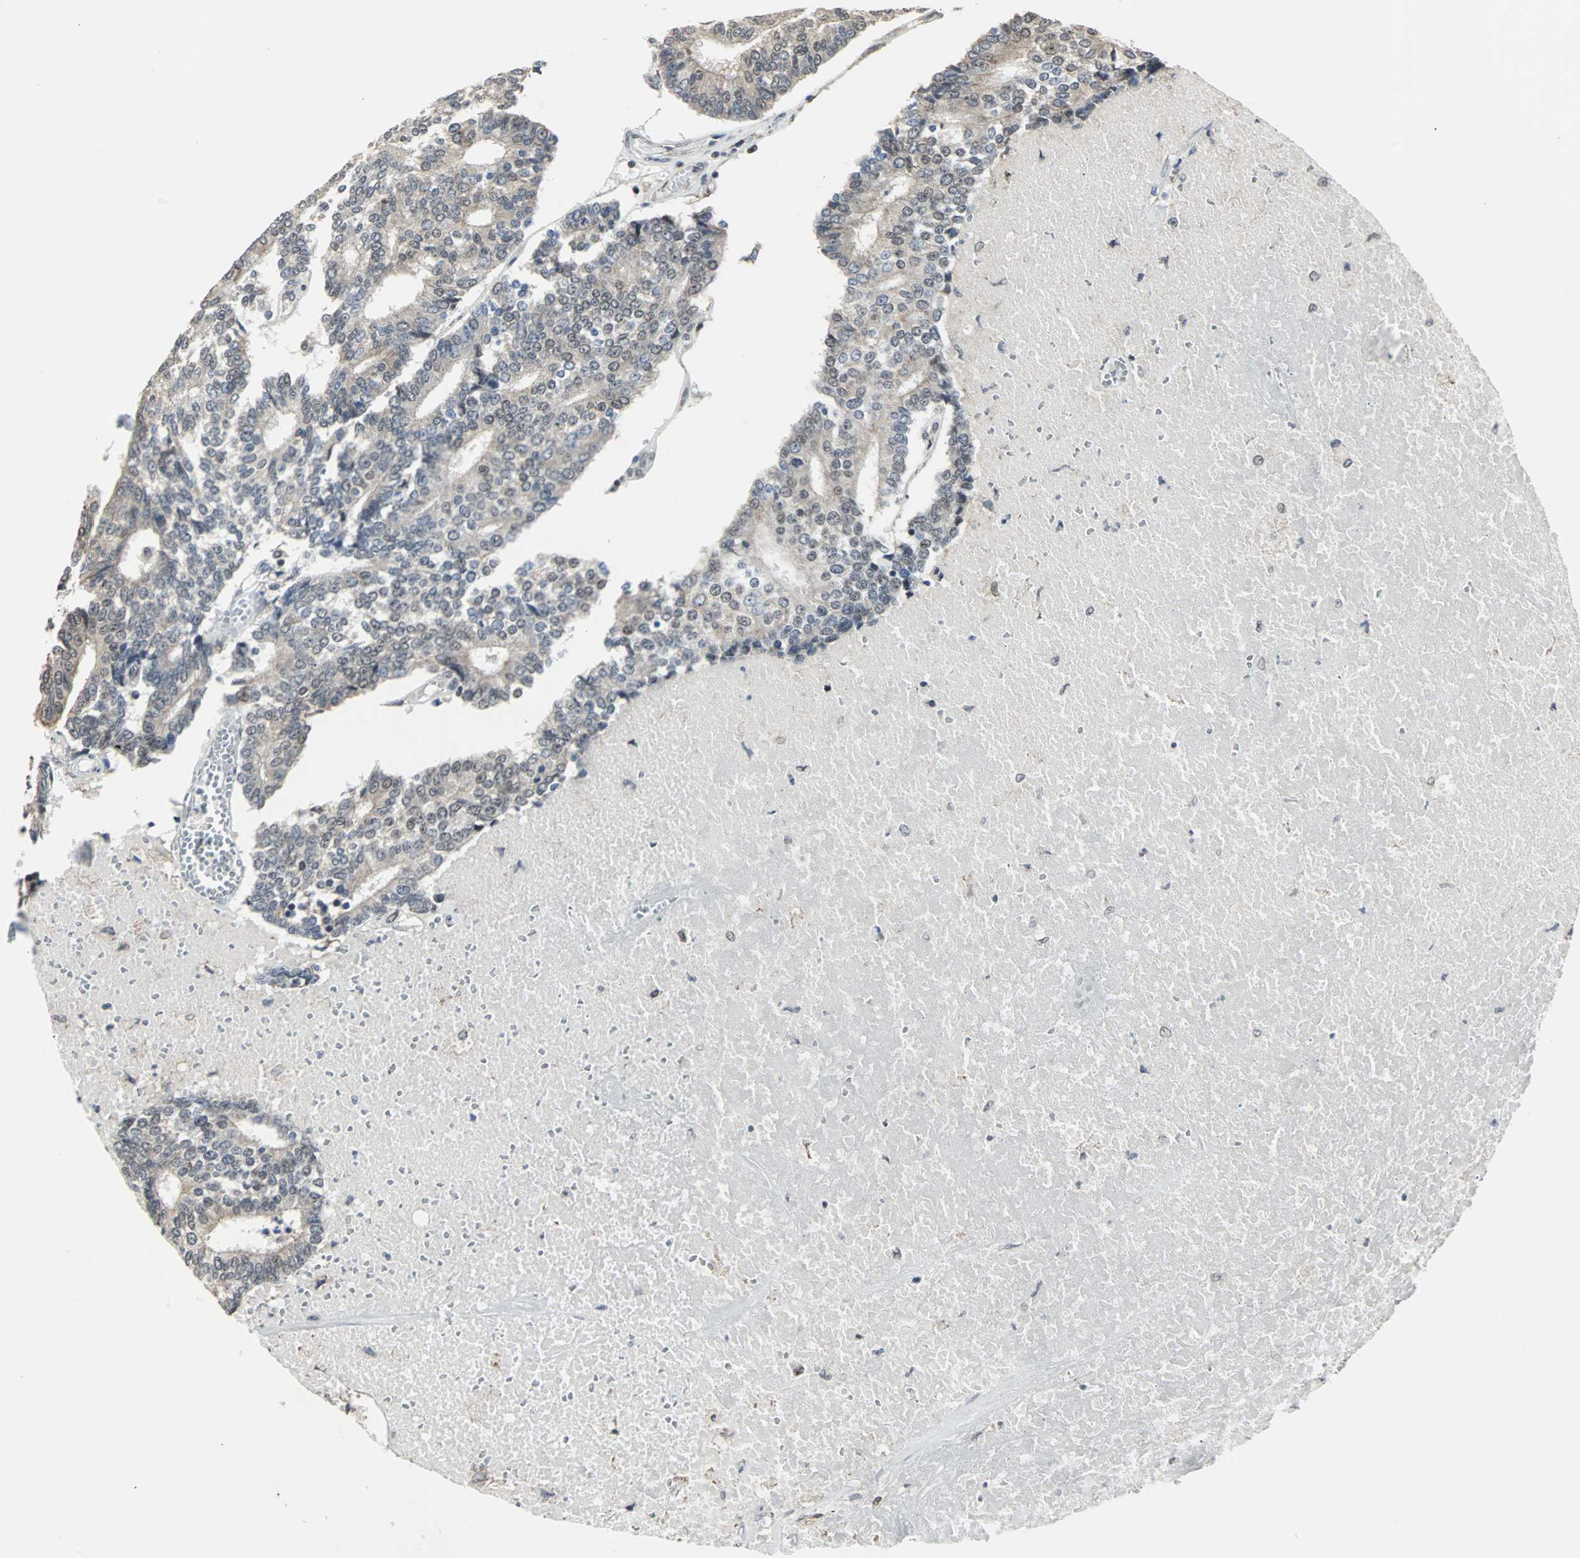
{"staining": {"intensity": "weak", "quantity": "25%-75%", "location": "cytoplasmic/membranous"}, "tissue": "prostate cancer", "cell_type": "Tumor cells", "image_type": "cancer", "snomed": [{"axis": "morphology", "description": "Adenocarcinoma, High grade"}, {"axis": "topography", "description": "Prostate"}], "caption": "Immunohistochemistry (IHC) (DAB) staining of human prostate high-grade adenocarcinoma exhibits weak cytoplasmic/membranous protein positivity in about 25%-75% of tumor cells.", "gene": "TERF2IP", "patient": {"sex": "male", "age": 55}}